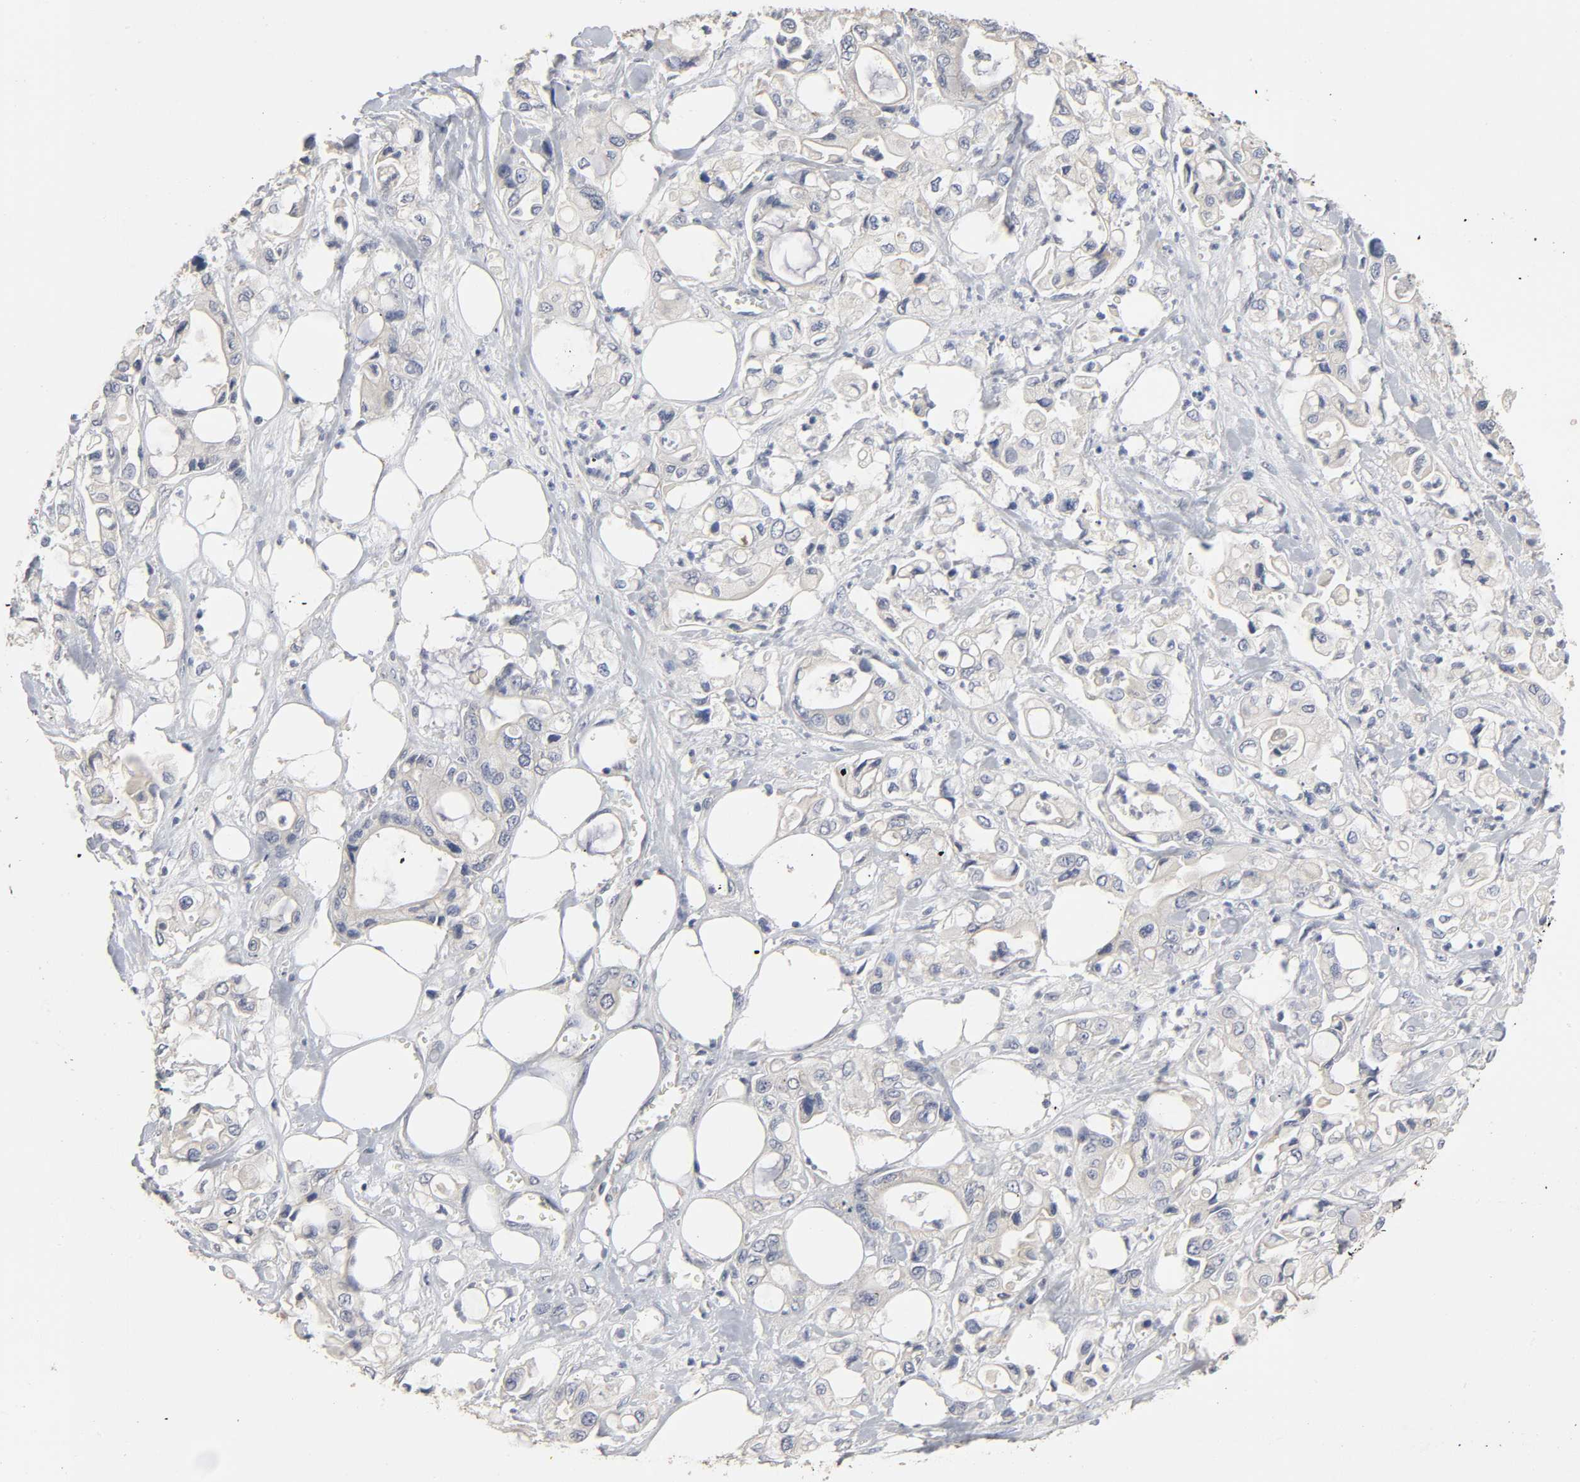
{"staining": {"intensity": "negative", "quantity": "none", "location": "none"}, "tissue": "pancreatic cancer", "cell_type": "Tumor cells", "image_type": "cancer", "snomed": [{"axis": "morphology", "description": "Adenocarcinoma, NOS"}, {"axis": "topography", "description": "Pancreas"}], "caption": "Human pancreatic cancer (adenocarcinoma) stained for a protein using IHC displays no expression in tumor cells.", "gene": "SLC10A2", "patient": {"sex": "male", "age": 70}}